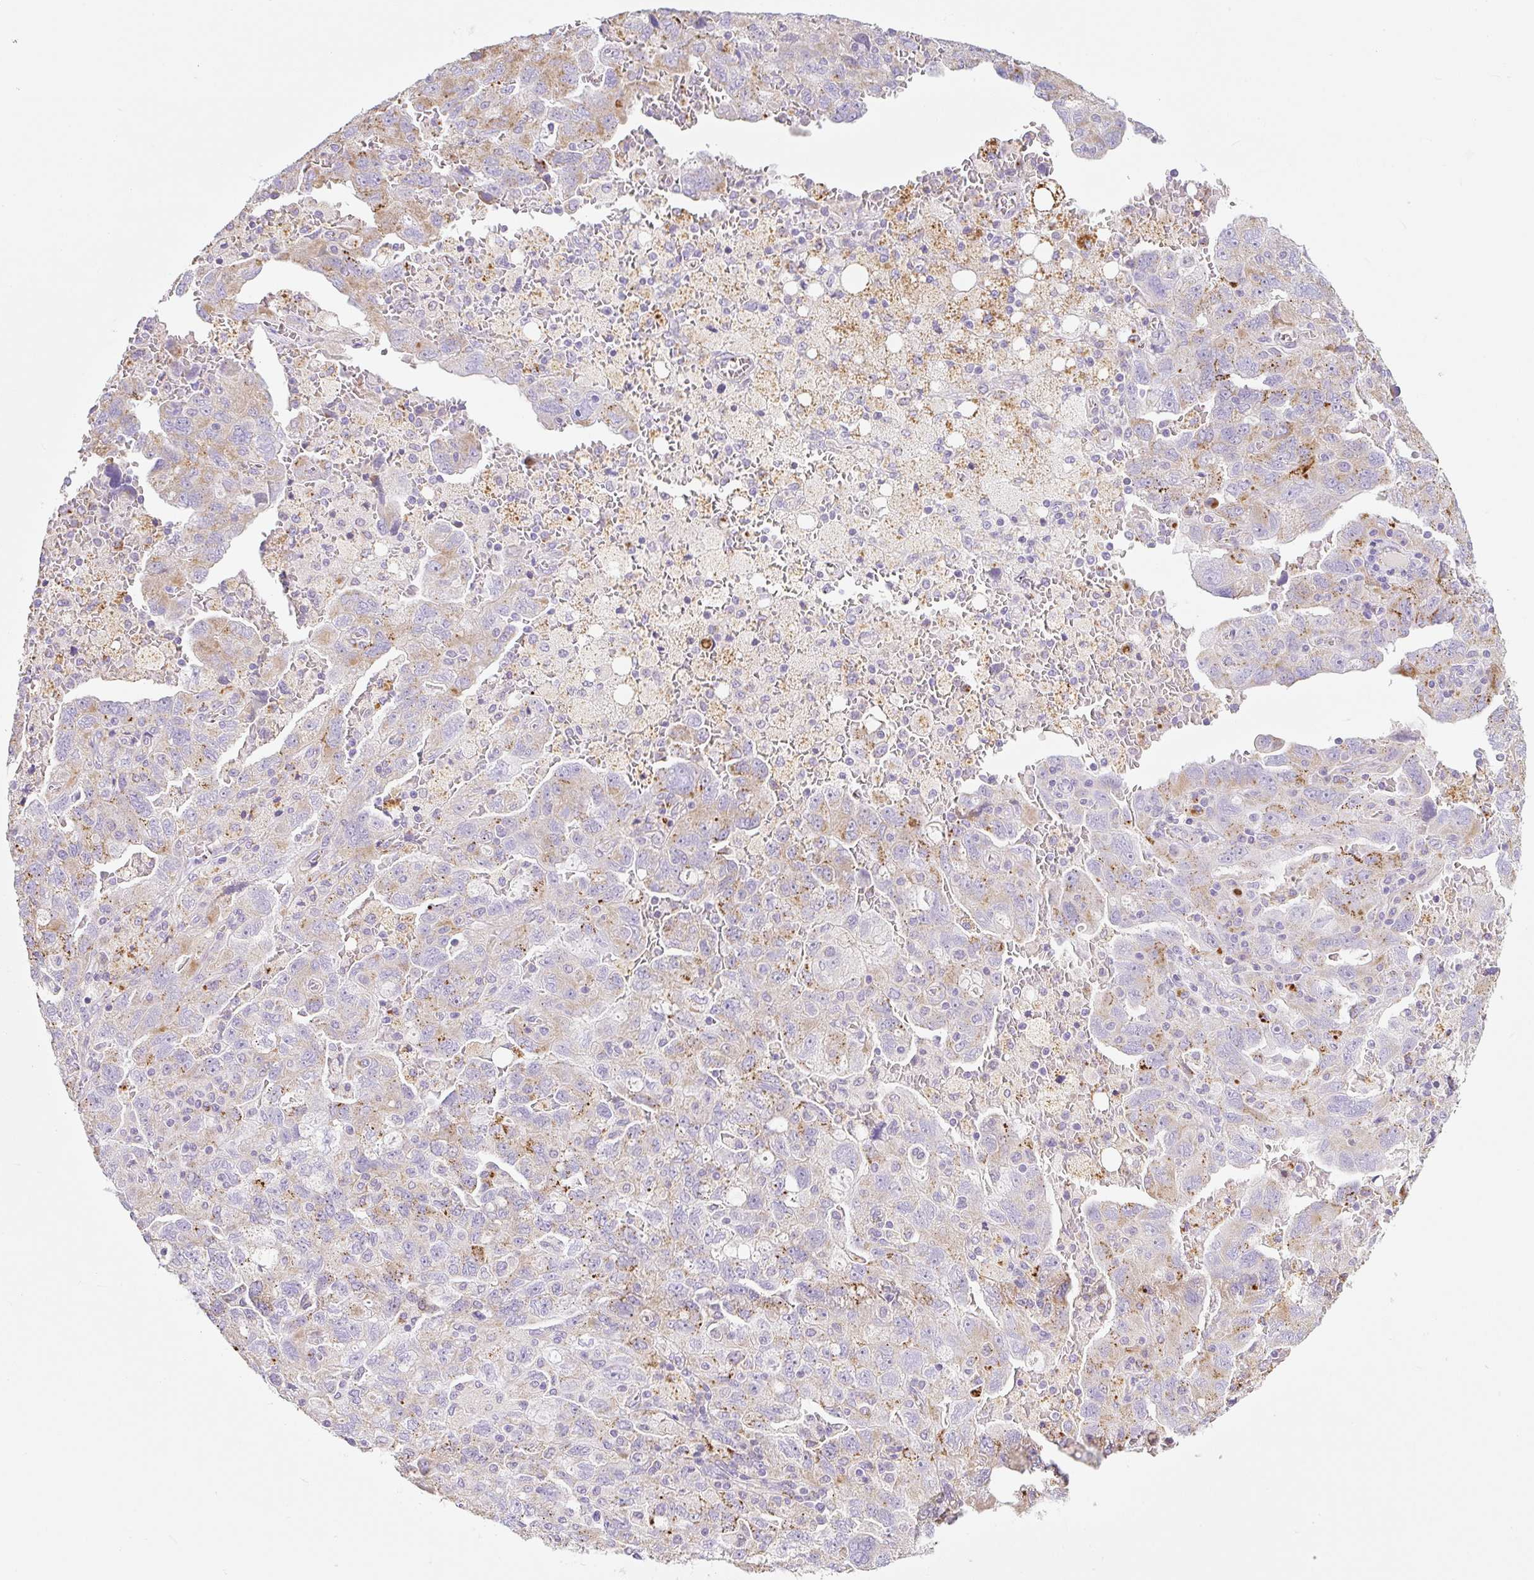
{"staining": {"intensity": "moderate", "quantity": "<25%", "location": "cytoplasmic/membranous"}, "tissue": "ovarian cancer", "cell_type": "Tumor cells", "image_type": "cancer", "snomed": [{"axis": "morphology", "description": "Carcinoma, NOS"}, {"axis": "morphology", "description": "Cystadenocarcinoma, serous, NOS"}, {"axis": "topography", "description": "Ovary"}], "caption": "DAB immunohistochemical staining of carcinoma (ovarian) displays moderate cytoplasmic/membranous protein expression in about <25% of tumor cells.", "gene": "CLEC3A", "patient": {"sex": "female", "age": 69}}